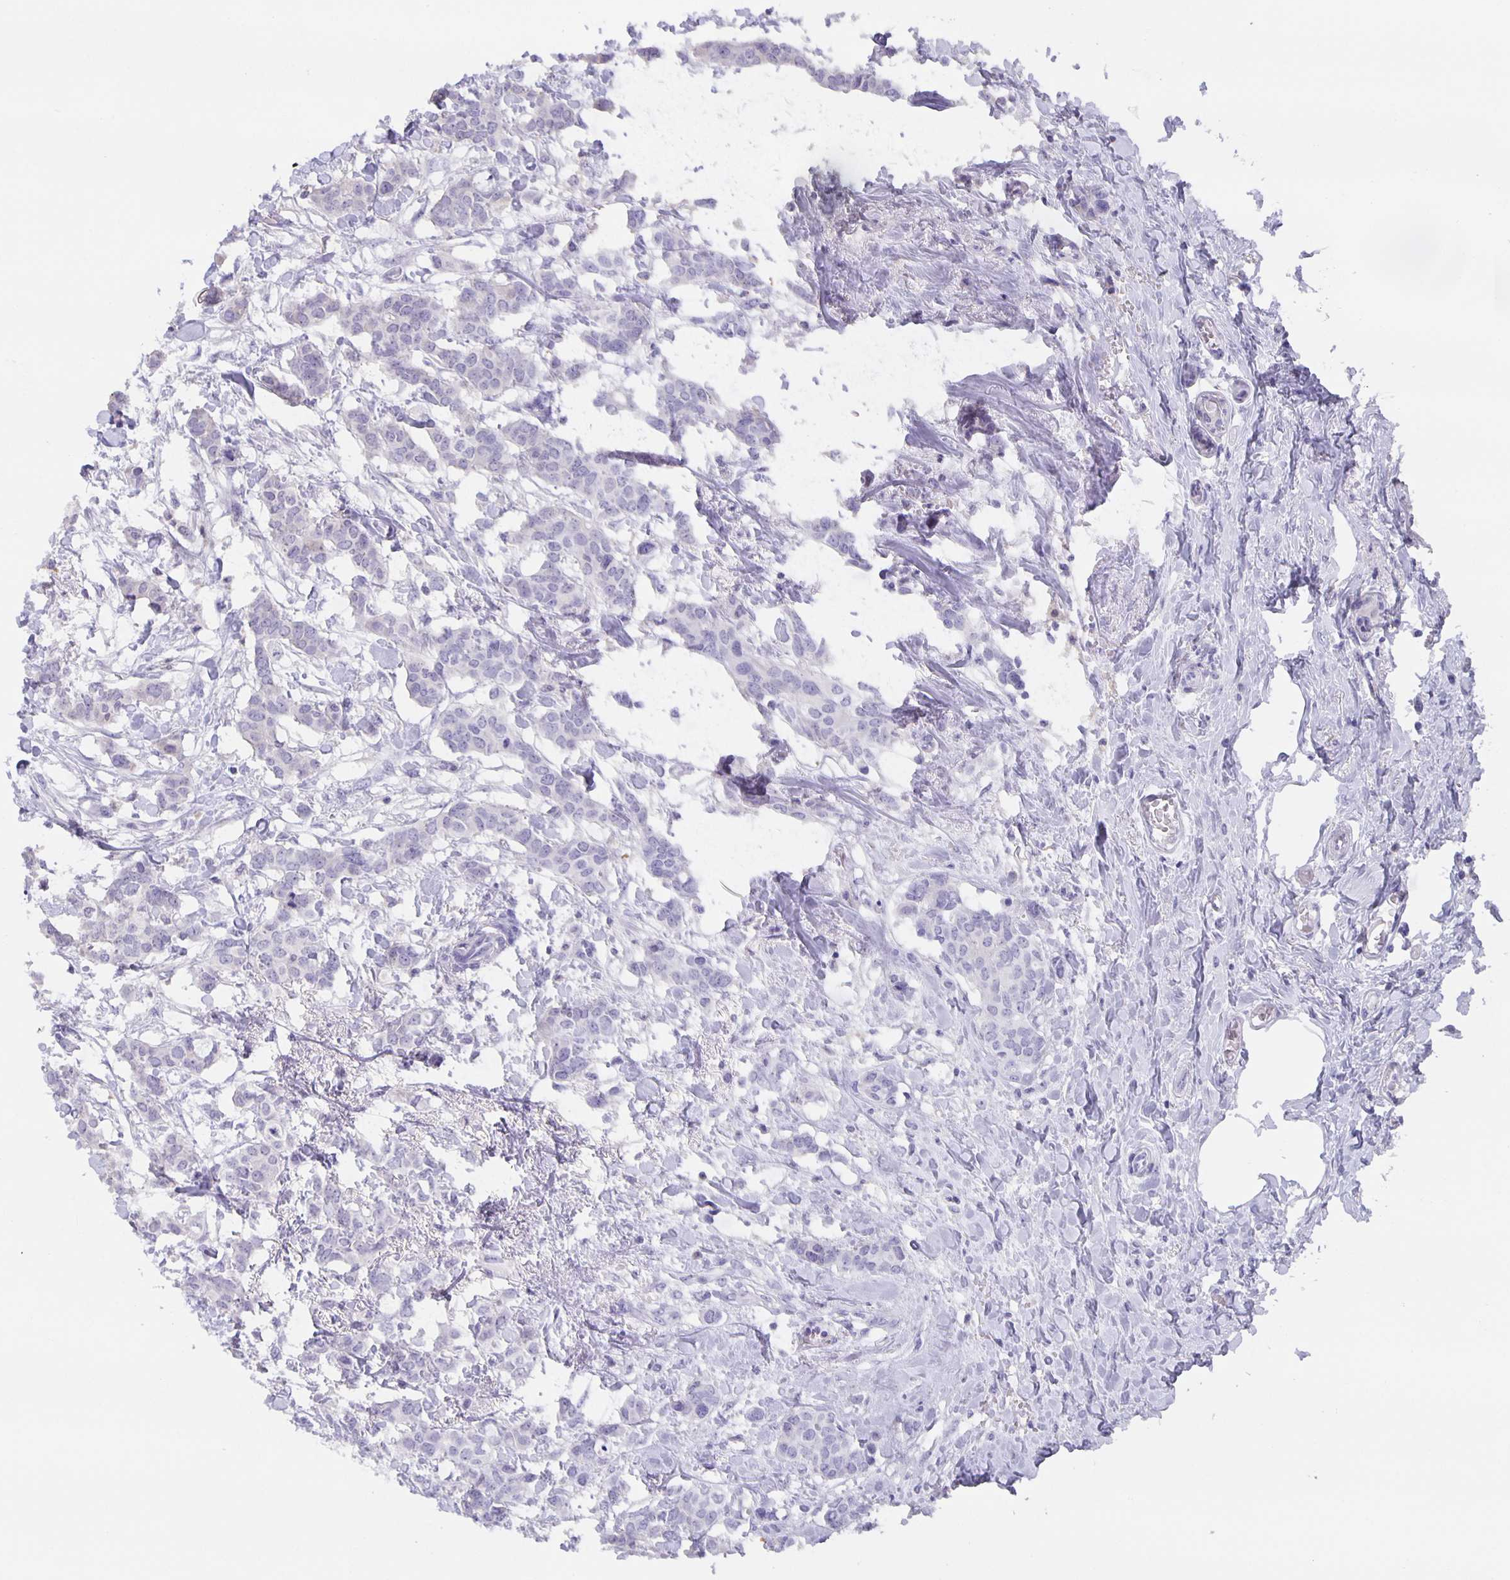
{"staining": {"intensity": "negative", "quantity": "none", "location": "none"}, "tissue": "breast cancer", "cell_type": "Tumor cells", "image_type": "cancer", "snomed": [{"axis": "morphology", "description": "Duct carcinoma"}, {"axis": "topography", "description": "Breast"}], "caption": "Tumor cells are negative for brown protein staining in breast cancer.", "gene": "MARCHF6", "patient": {"sex": "female", "age": 62}}